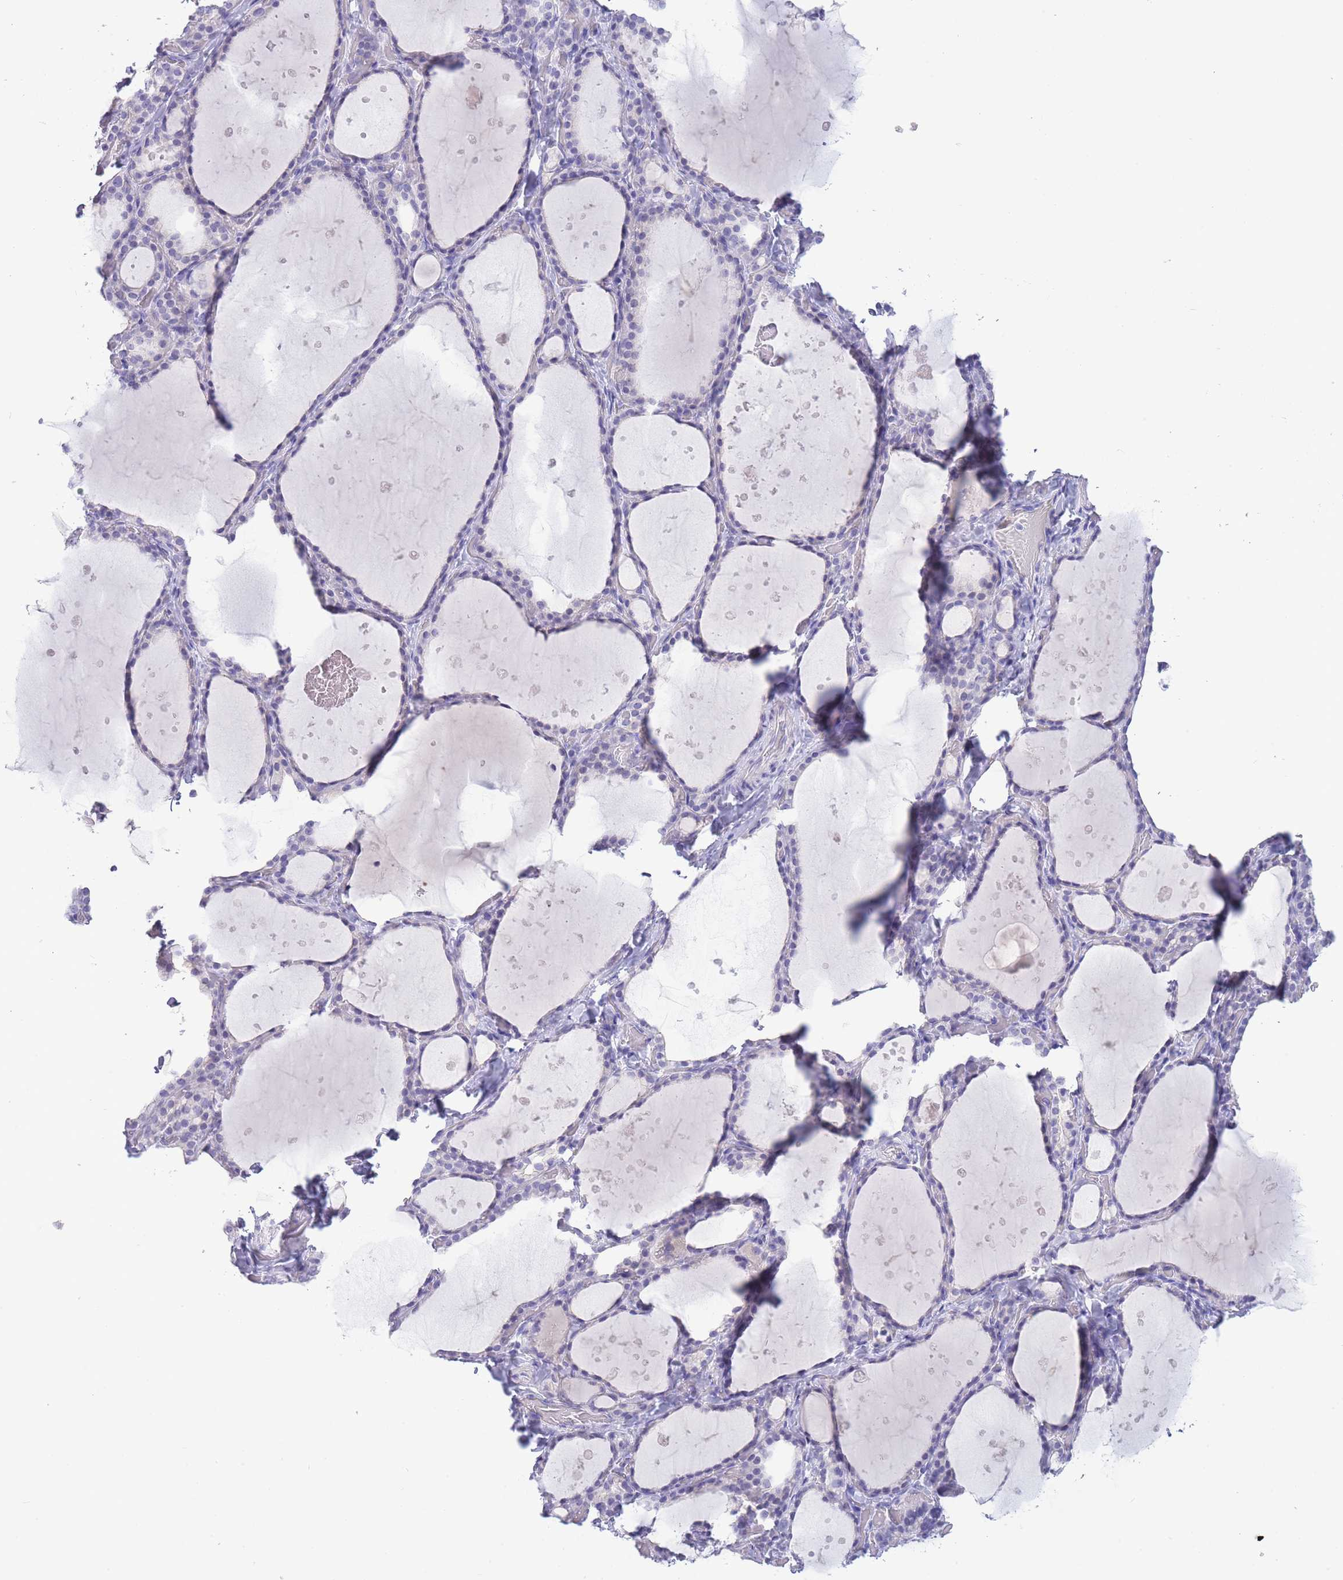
{"staining": {"intensity": "negative", "quantity": "none", "location": "none"}, "tissue": "thyroid gland", "cell_type": "Glandular cells", "image_type": "normal", "snomed": [{"axis": "morphology", "description": "Normal tissue, NOS"}, {"axis": "topography", "description": "Thyroid gland"}], "caption": "High power microscopy micrograph of an immunohistochemistry image of unremarkable thyroid gland, revealing no significant staining in glandular cells. (DAB (3,3'-diaminobenzidine) immunohistochemistry (IHC) with hematoxylin counter stain).", "gene": "ASAP3", "patient": {"sex": "female", "age": 44}}